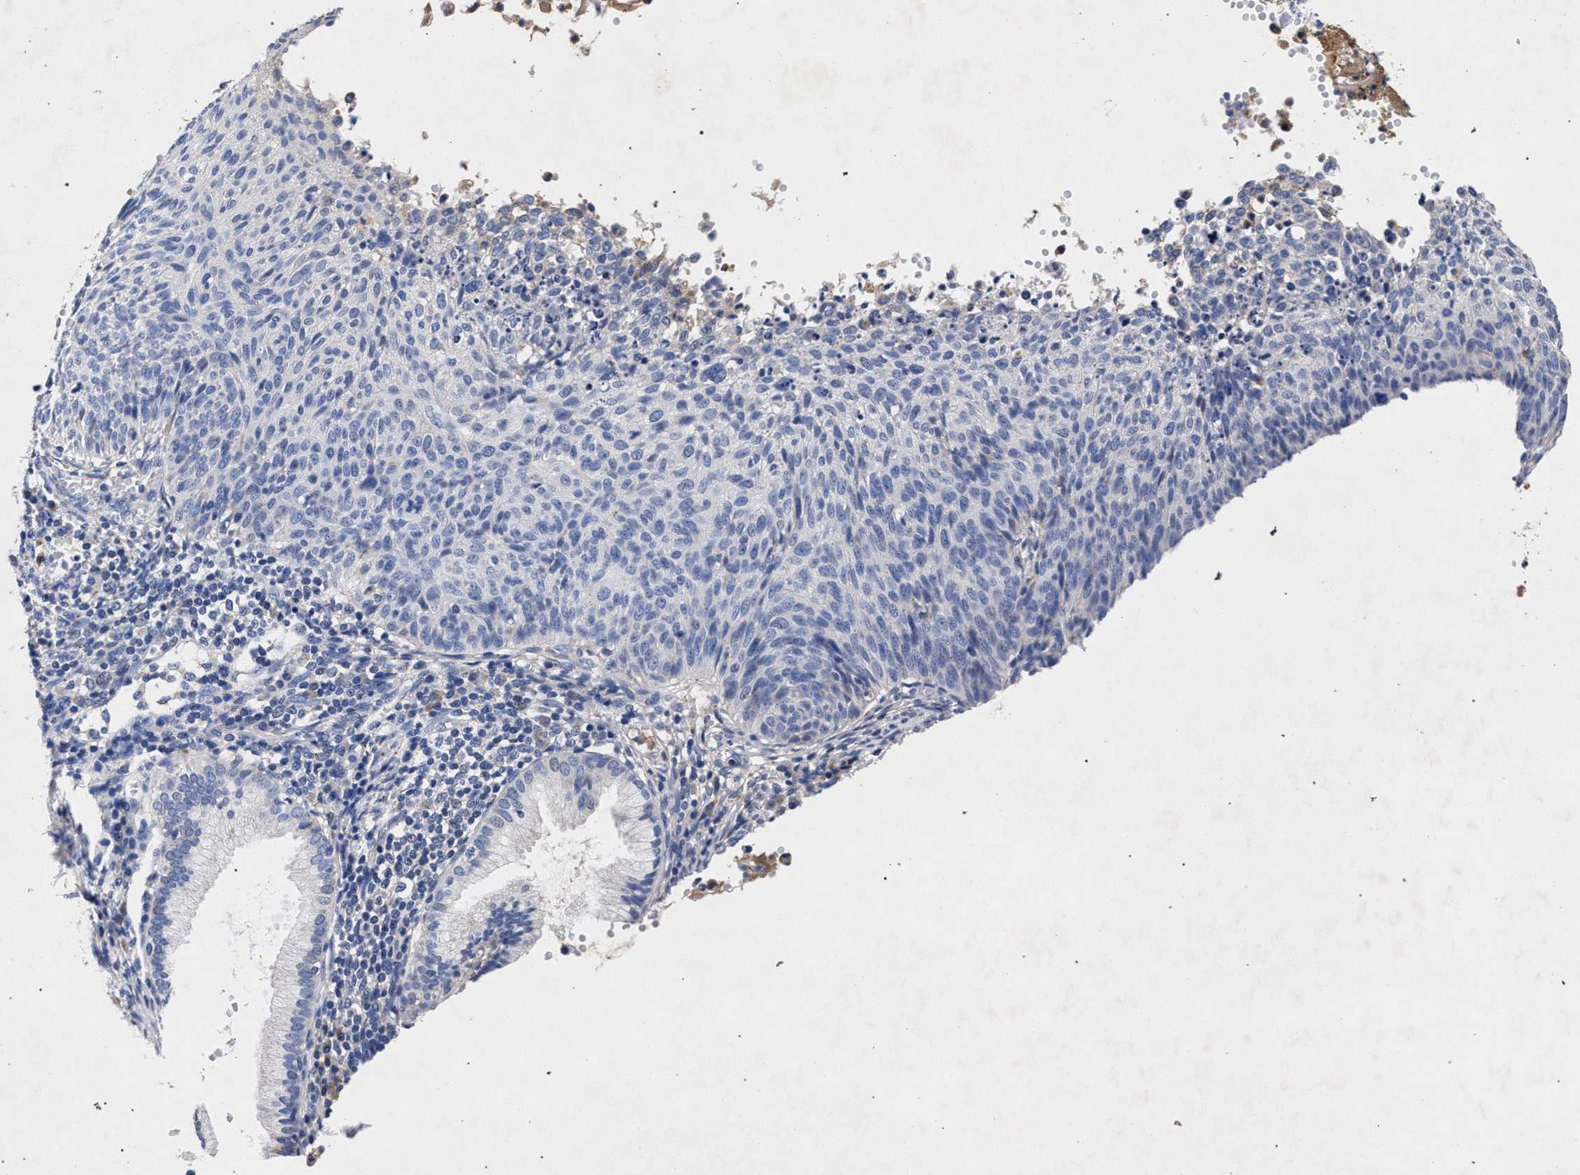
{"staining": {"intensity": "negative", "quantity": "none", "location": "none"}, "tissue": "cervical cancer", "cell_type": "Tumor cells", "image_type": "cancer", "snomed": [{"axis": "morphology", "description": "Squamous cell carcinoma, NOS"}, {"axis": "topography", "description": "Cervix"}], "caption": "IHC micrograph of squamous cell carcinoma (cervical) stained for a protein (brown), which reveals no staining in tumor cells.", "gene": "HSD17B14", "patient": {"sex": "female", "age": 70}}